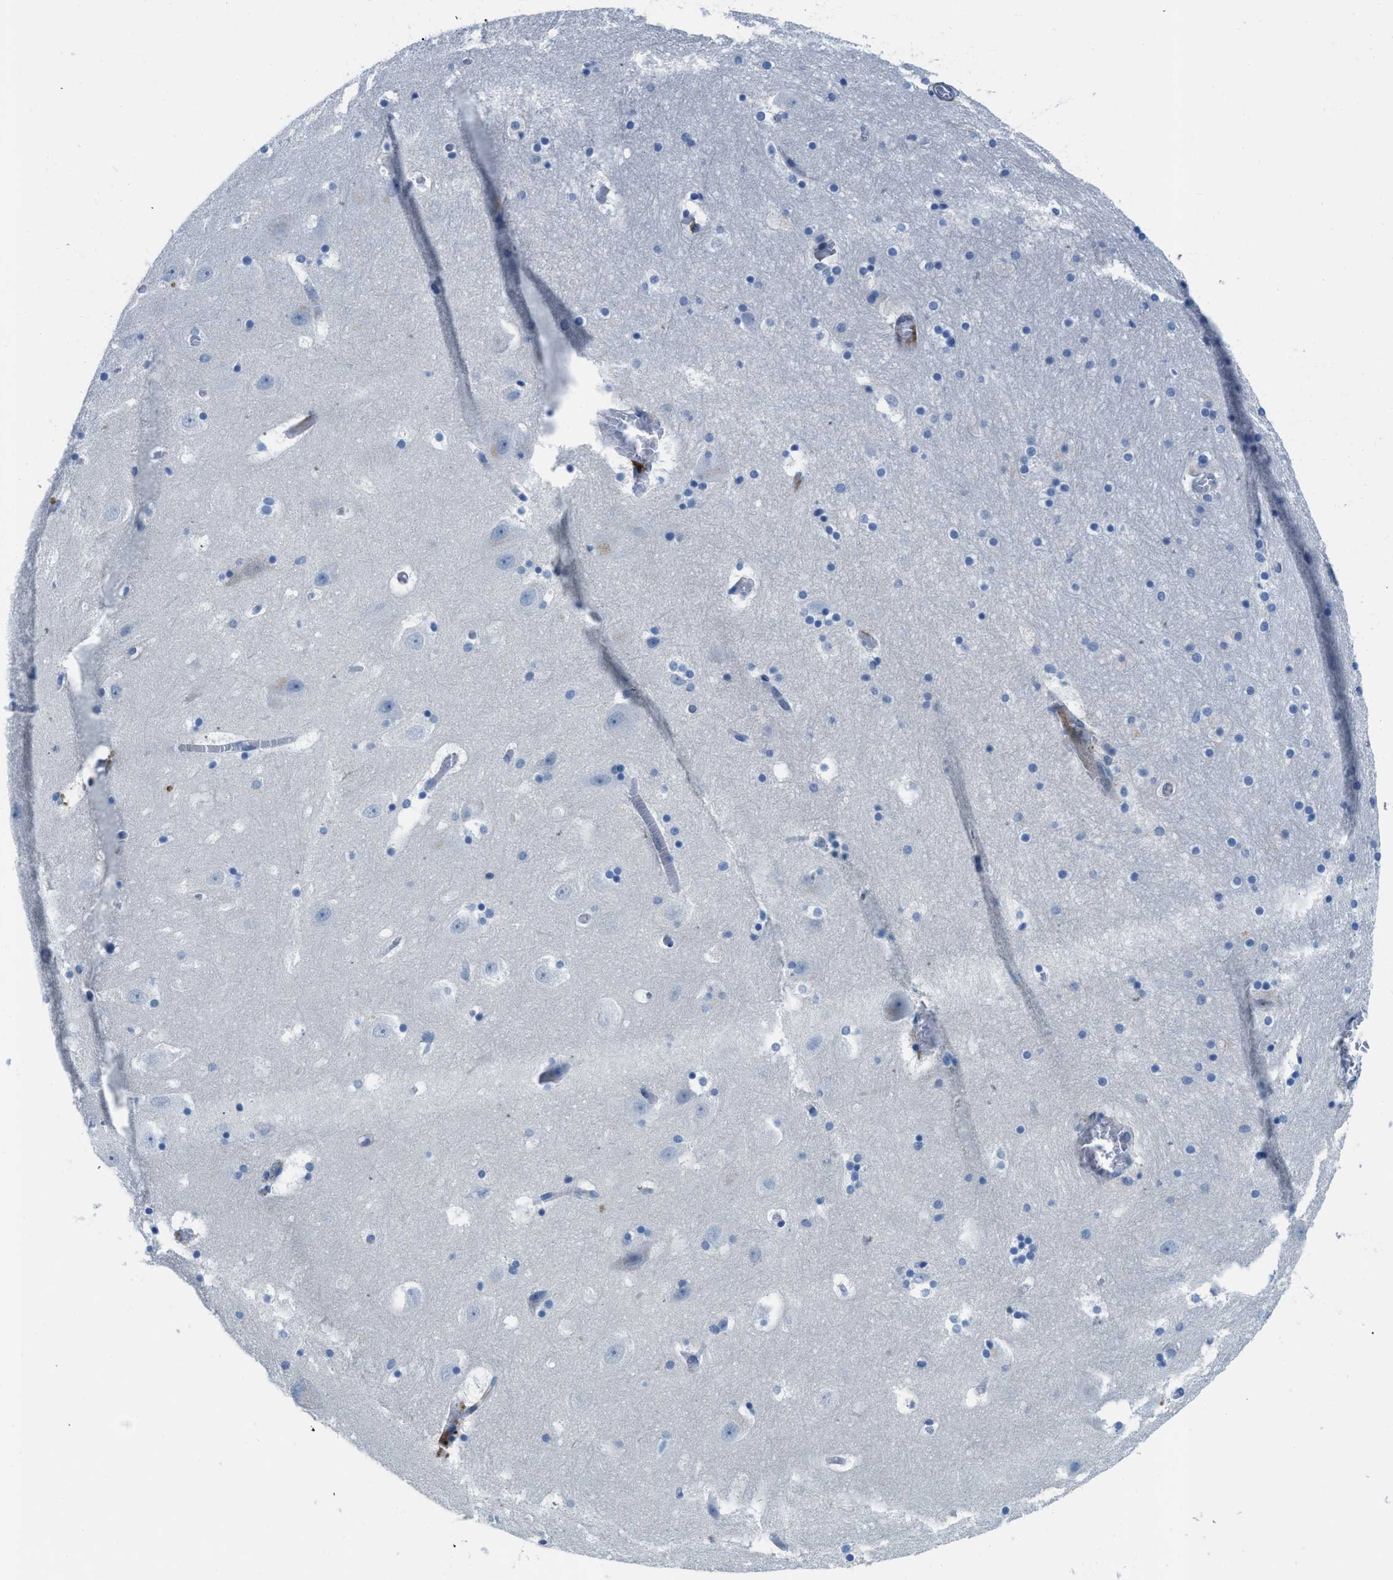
{"staining": {"intensity": "negative", "quantity": "none", "location": "none"}, "tissue": "hippocampus", "cell_type": "Glial cells", "image_type": "normal", "snomed": [{"axis": "morphology", "description": "Normal tissue, NOS"}, {"axis": "topography", "description": "Hippocampus"}], "caption": "An image of hippocampus stained for a protein exhibits no brown staining in glial cells. (Brightfield microscopy of DAB (3,3'-diaminobenzidine) immunohistochemistry at high magnification).", "gene": "XCR1", "patient": {"sex": "male", "age": 45}}